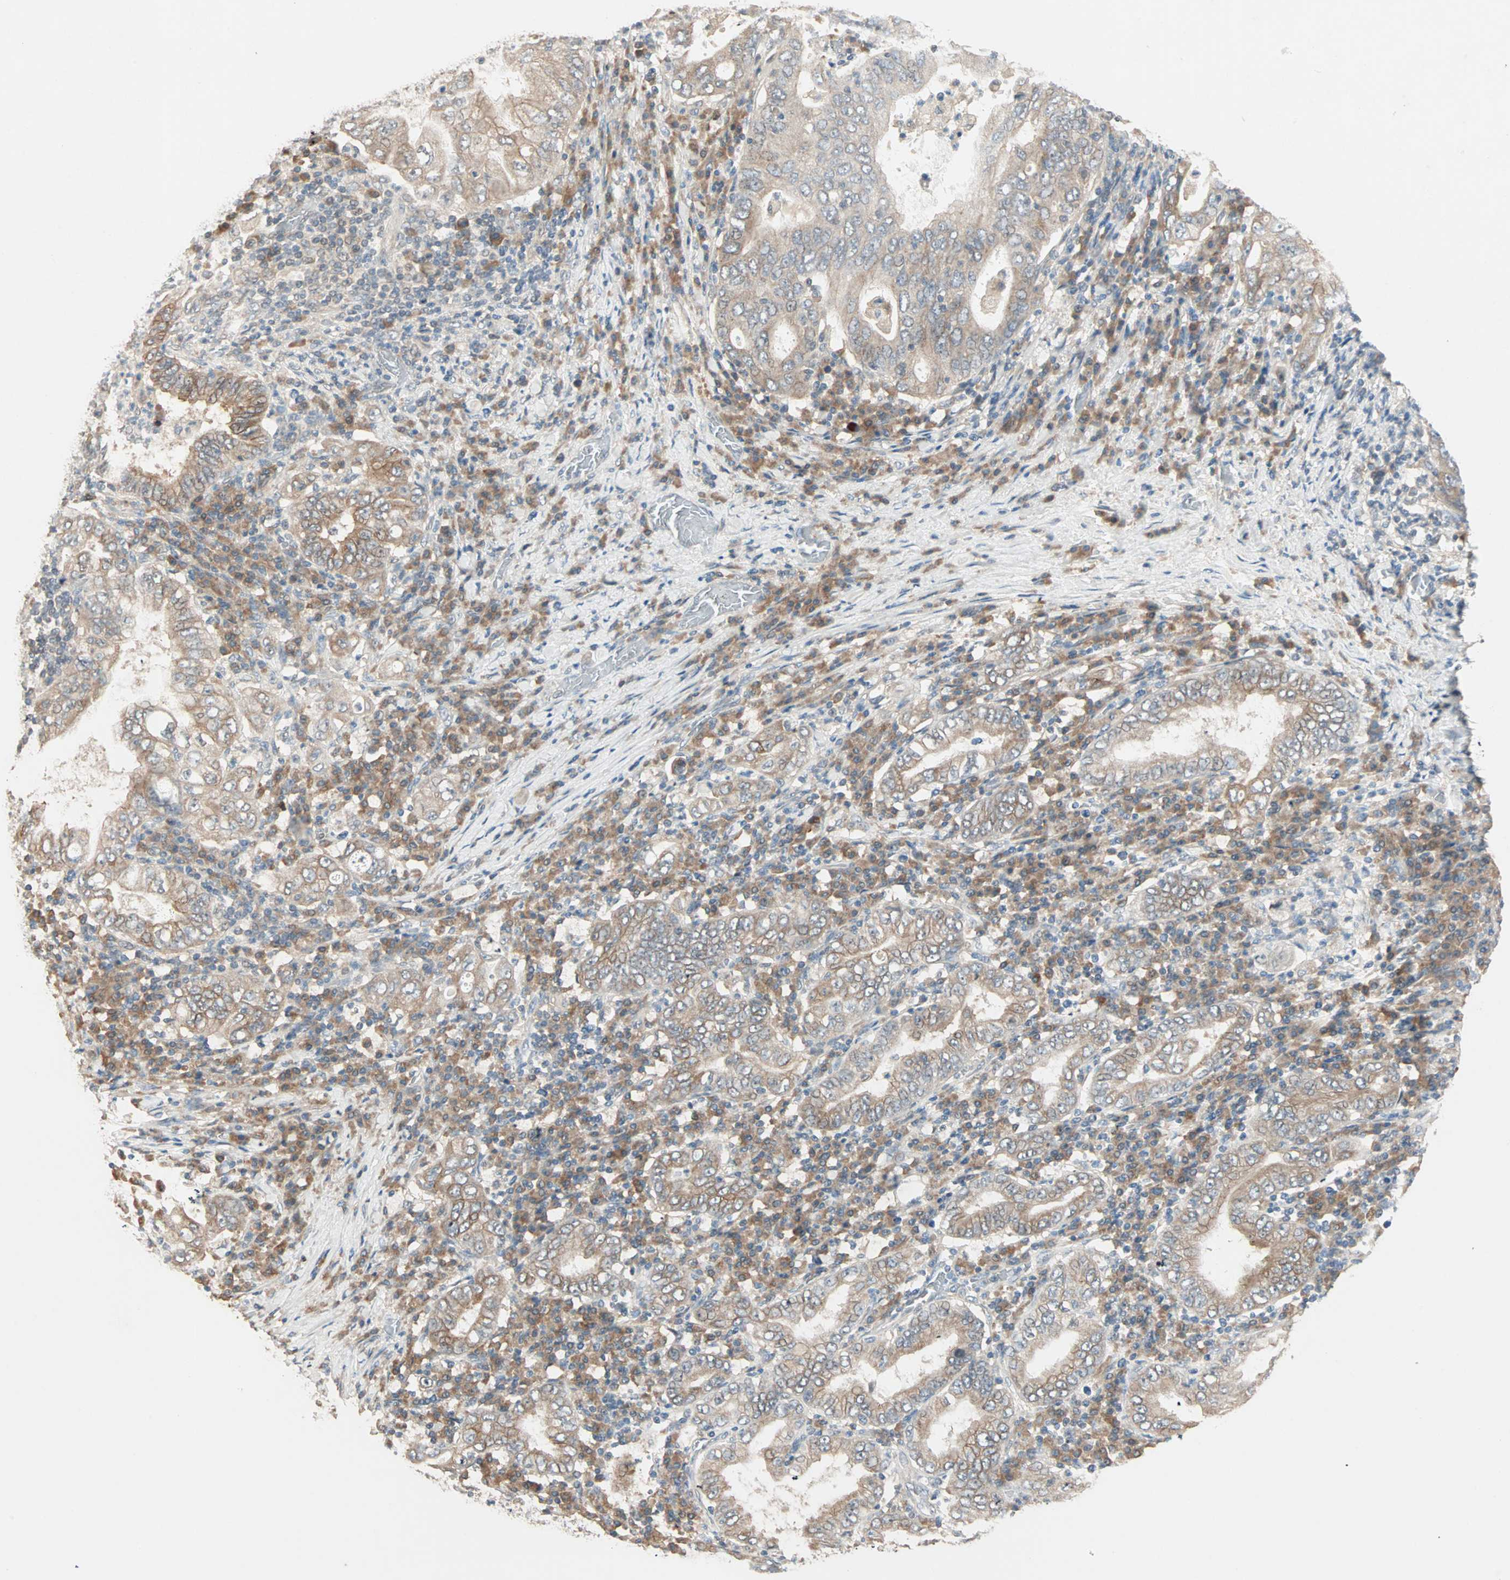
{"staining": {"intensity": "moderate", "quantity": "25%-75%", "location": "cytoplasmic/membranous"}, "tissue": "stomach cancer", "cell_type": "Tumor cells", "image_type": "cancer", "snomed": [{"axis": "morphology", "description": "Normal tissue, NOS"}, {"axis": "morphology", "description": "Adenocarcinoma, NOS"}, {"axis": "topography", "description": "Esophagus"}, {"axis": "topography", "description": "Stomach, upper"}, {"axis": "topography", "description": "Peripheral nerve tissue"}], "caption": "Protein expression analysis of human stomach cancer (adenocarcinoma) reveals moderate cytoplasmic/membranous positivity in approximately 25%-75% of tumor cells.", "gene": "TTF2", "patient": {"sex": "male", "age": 62}}